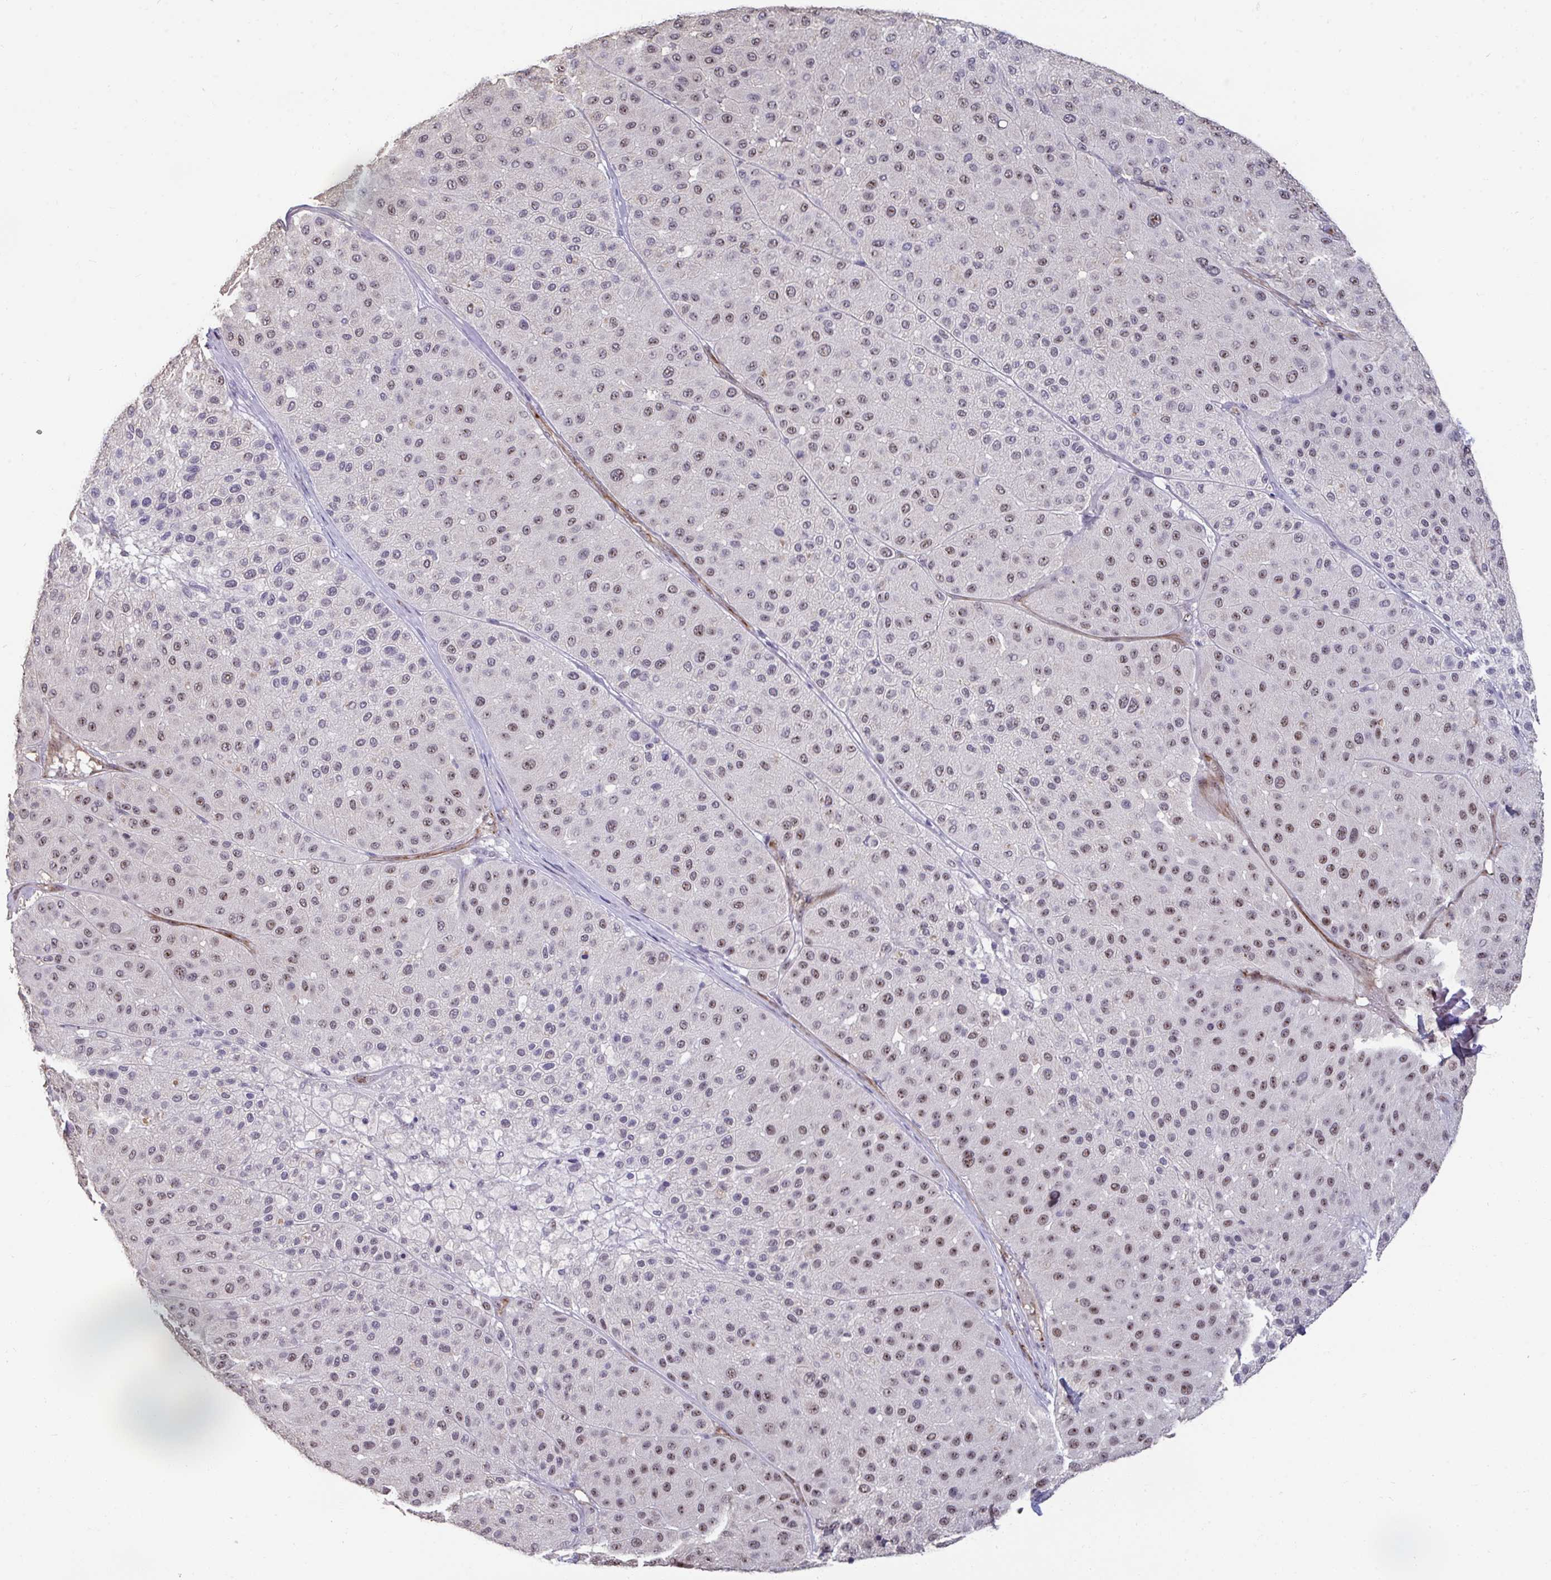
{"staining": {"intensity": "weak", "quantity": ">75%", "location": "nuclear"}, "tissue": "melanoma", "cell_type": "Tumor cells", "image_type": "cancer", "snomed": [{"axis": "morphology", "description": "Malignant melanoma, Metastatic site"}, {"axis": "topography", "description": "Smooth muscle"}], "caption": "Melanoma was stained to show a protein in brown. There is low levels of weak nuclear staining in about >75% of tumor cells. (DAB (3,3'-diaminobenzidine) IHC with brightfield microscopy, high magnification).", "gene": "SENP3", "patient": {"sex": "male", "age": 41}}